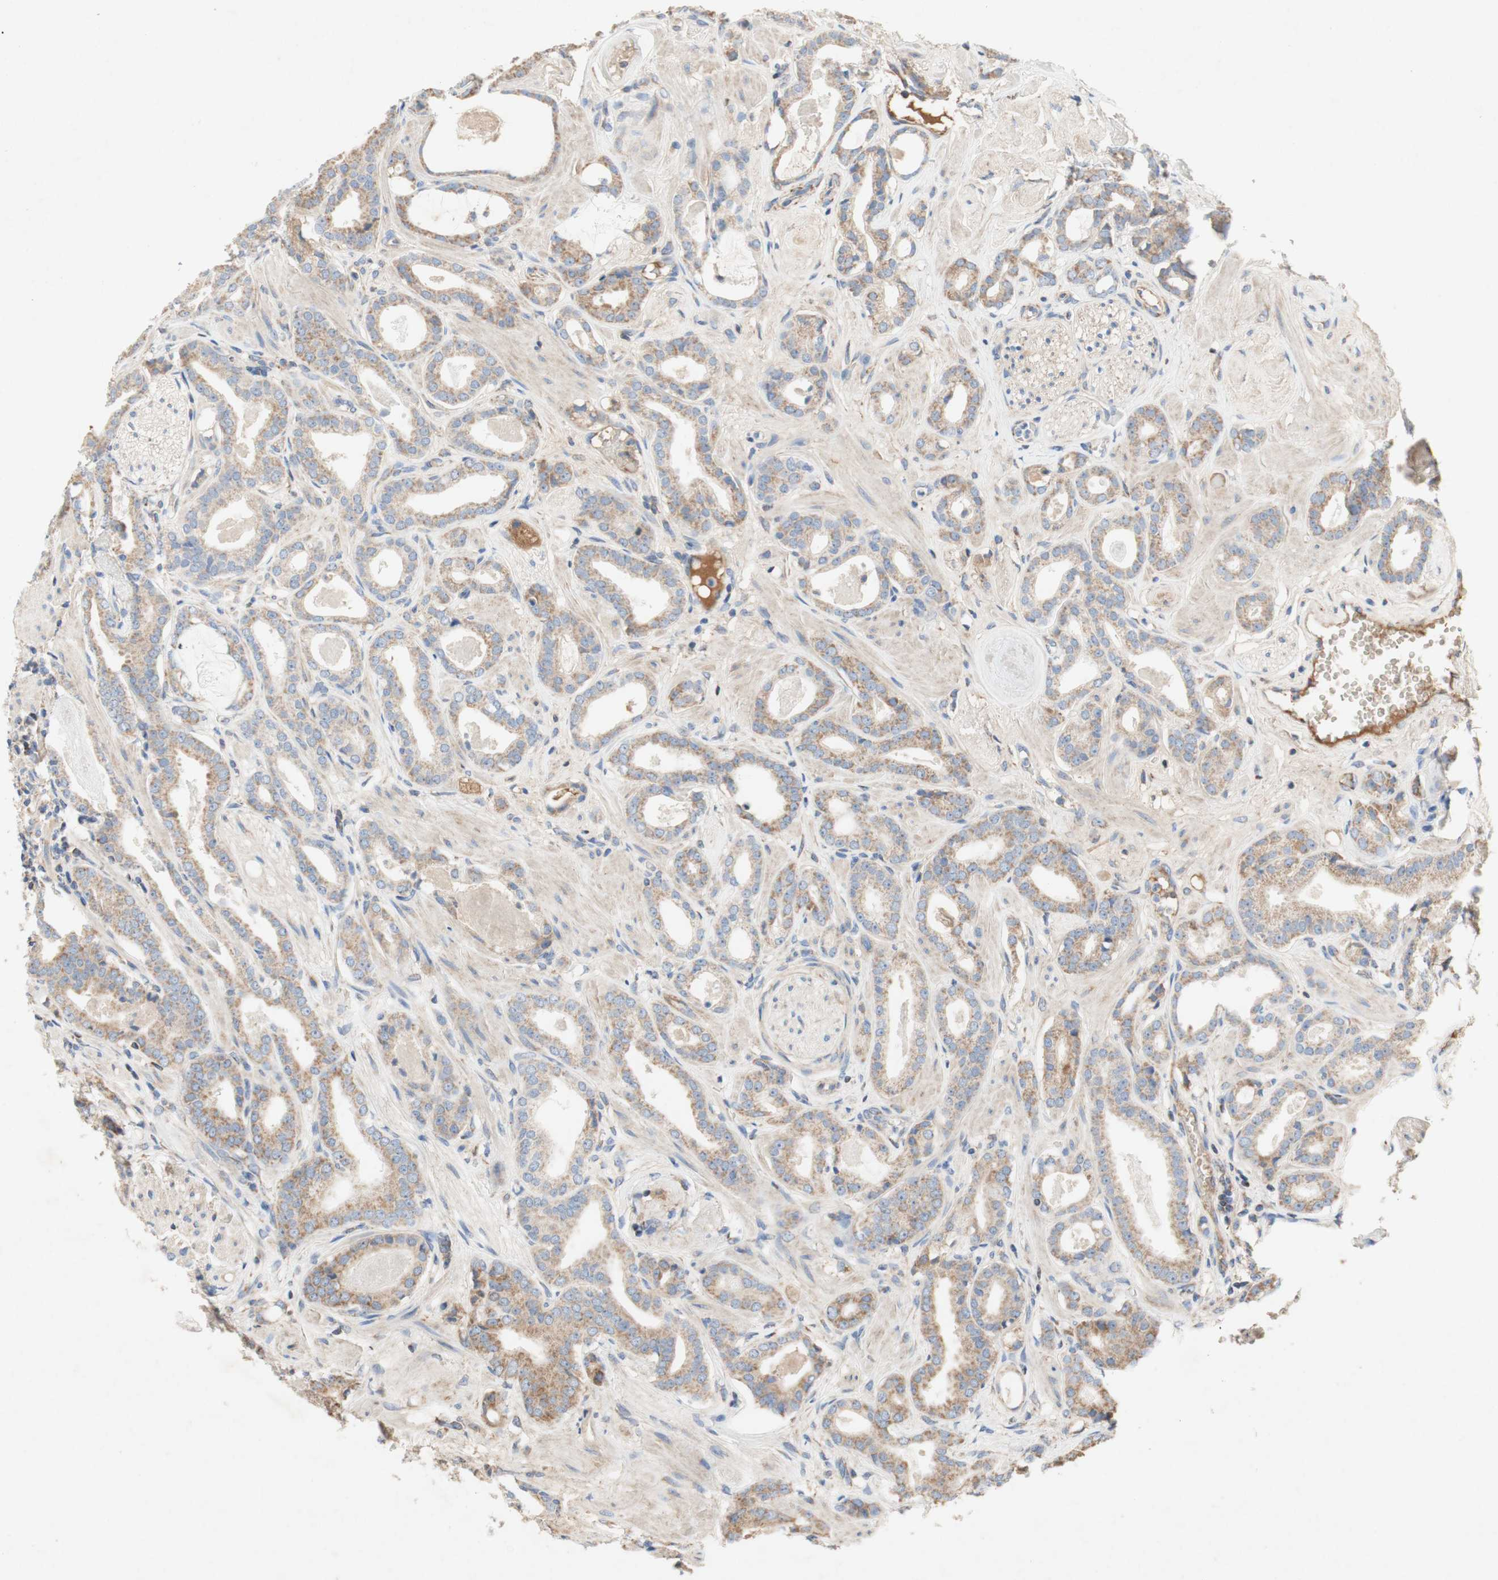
{"staining": {"intensity": "moderate", "quantity": ">75%", "location": "cytoplasmic/membranous"}, "tissue": "prostate cancer", "cell_type": "Tumor cells", "image_type": "cancer", "snomed": [{"axis": "morphology", "description": "Adenocarcinoma, Low grade"}, {"axis": "topography", "description": "Prostate"}], "caption": "Prostate cancer (low-grade adenocarcinoma) stained with DAB (3,3'-diaminobenzidine) immunohistochemistry demonstrates medium levels of moderate cytoplasmic/membranous expression in about >75% of tumor cells.", "gene": "SDHB", "patient": {"sex": "male", "age": 53}}